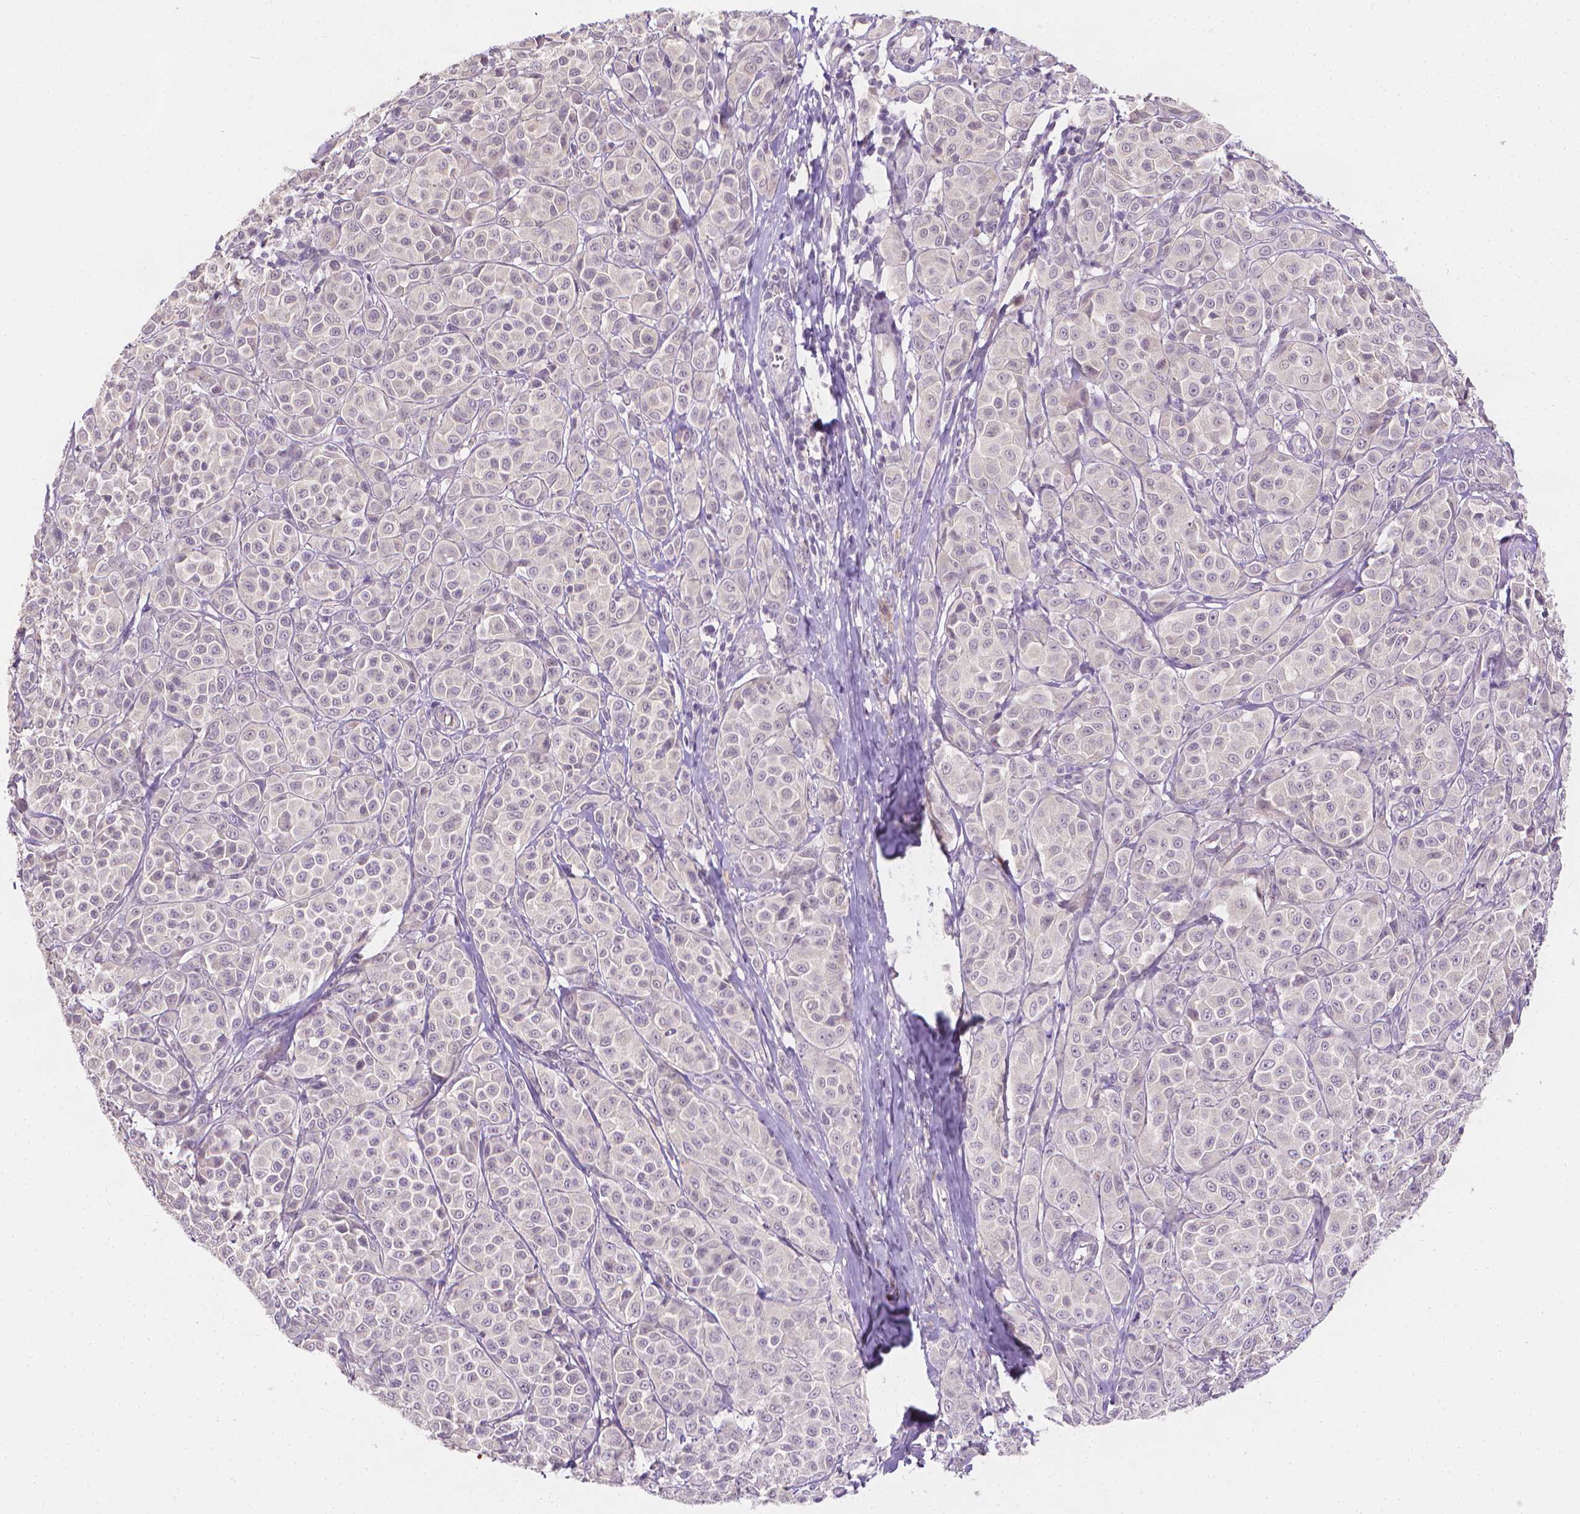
{"staining": {"intensity": "negative", "quantity": "none", "location": "none"}, "tissue": "melanoma", "cell_type": "Tumor cells", "image_type": "cancer", "snomed": [{"axis": "morphology", "description": "Malignant melanoma, NOS"}, {"axis": "topography", "description": "Skin"}], "caption": "A high-resolution micrograph shows immunohistochemistry staining of malignant melanoma, which displays no significant staining in tumor cells.", "gene": "FASN", "patient": {"sex": "male", "age": 89}}